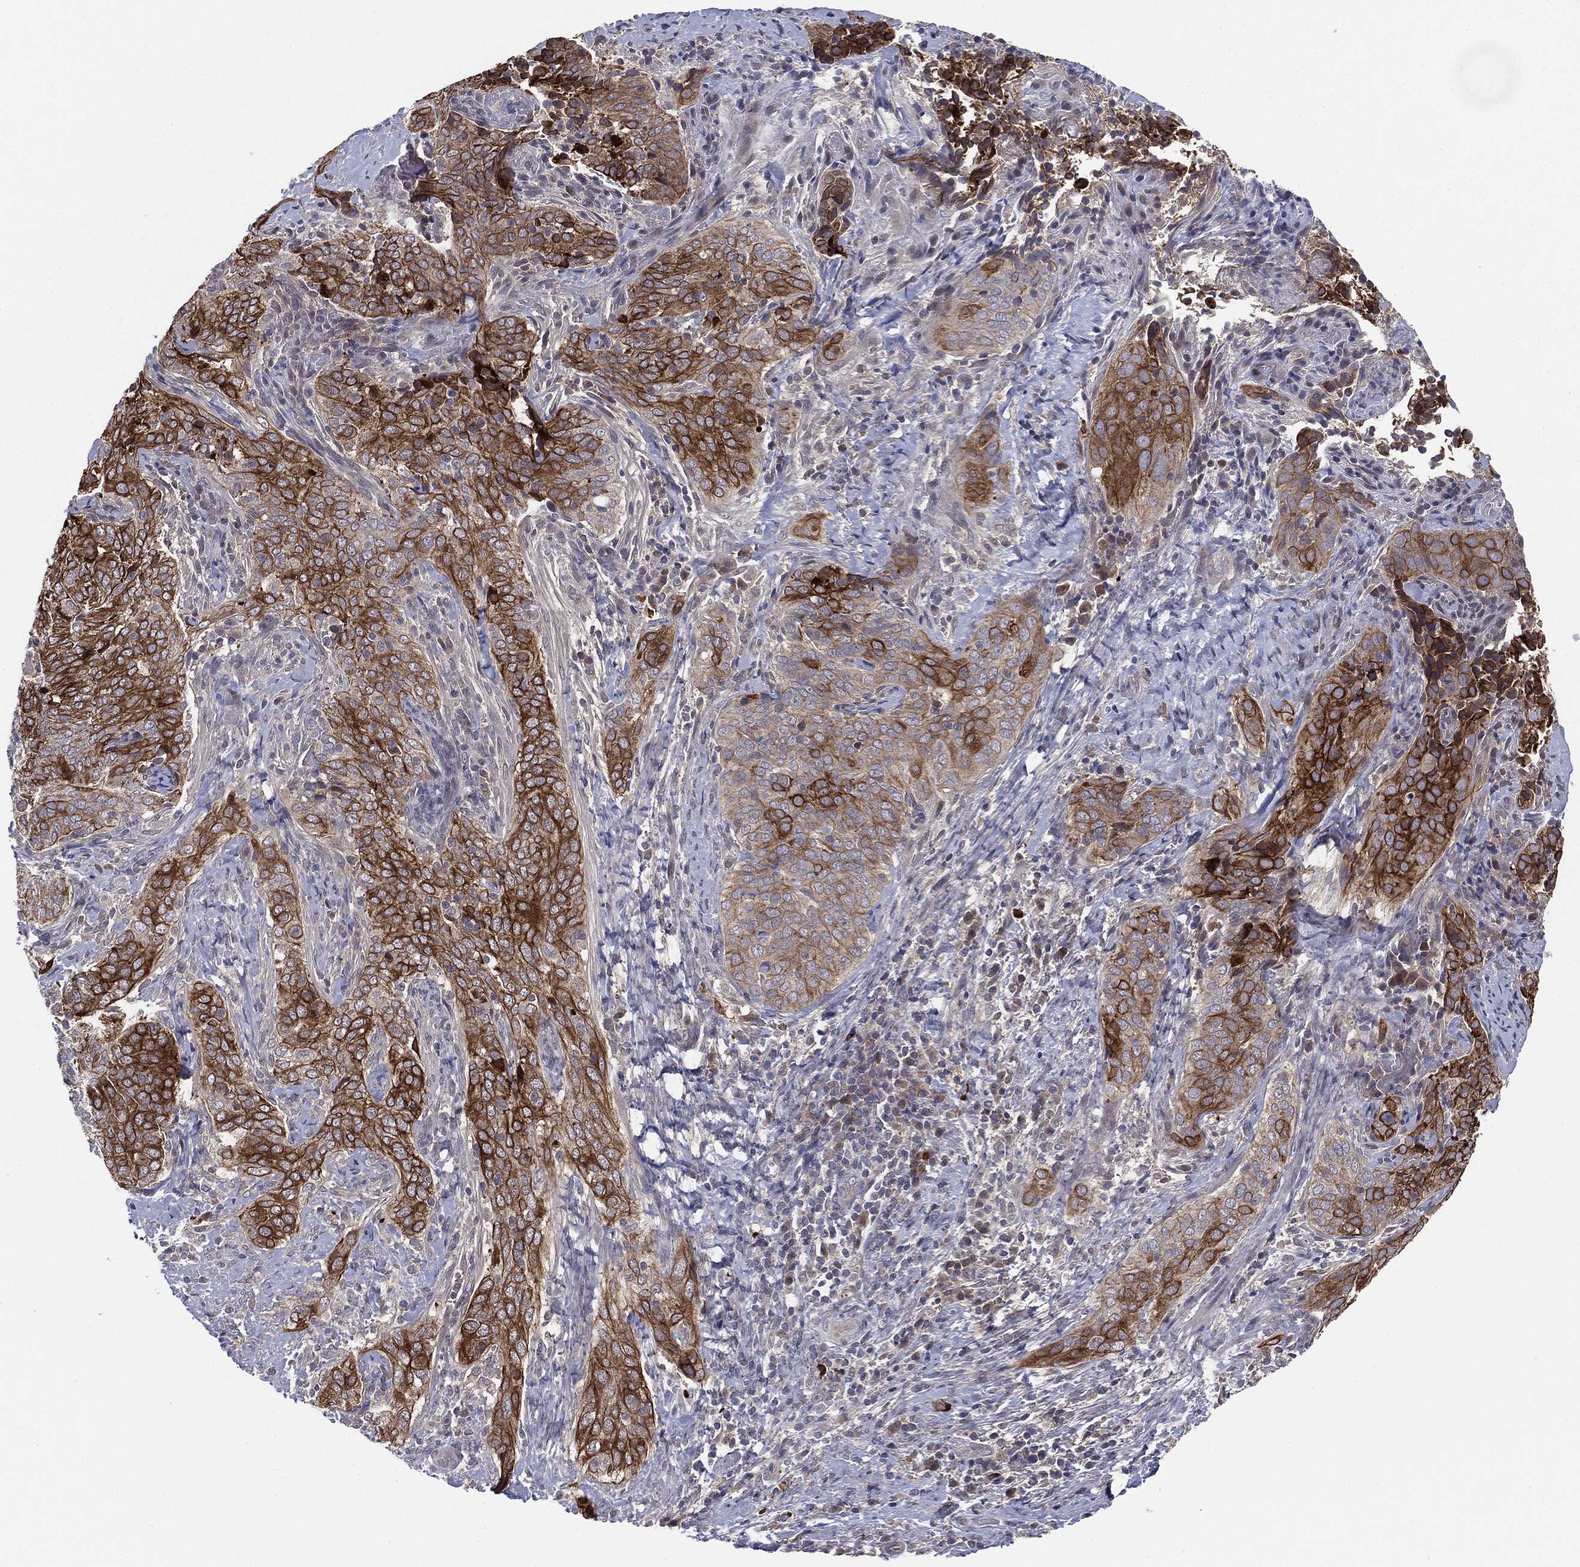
{"staining": {"intensity": "strong", "quantity": ">75%", "location": "cytoplasmic/membranous"}, "tissue": "cervical cancer", "cell_type": "Tumor cells", "image_type": "cancer", "snomed": [{"axis": "morphology", "description": "Squamous cell carcinoma, NOS"}, {"axis": "topography", "description": "Cervix"}], "caption": "DAB immunohistochemical staining of human squamous cell carcinoma (cervical) reveals strong cytoplasmic/membranous protein positivity in about >75% of tumor cells.", "gene": "KRT7", "patient": {"sex": "female", "age": 38}}